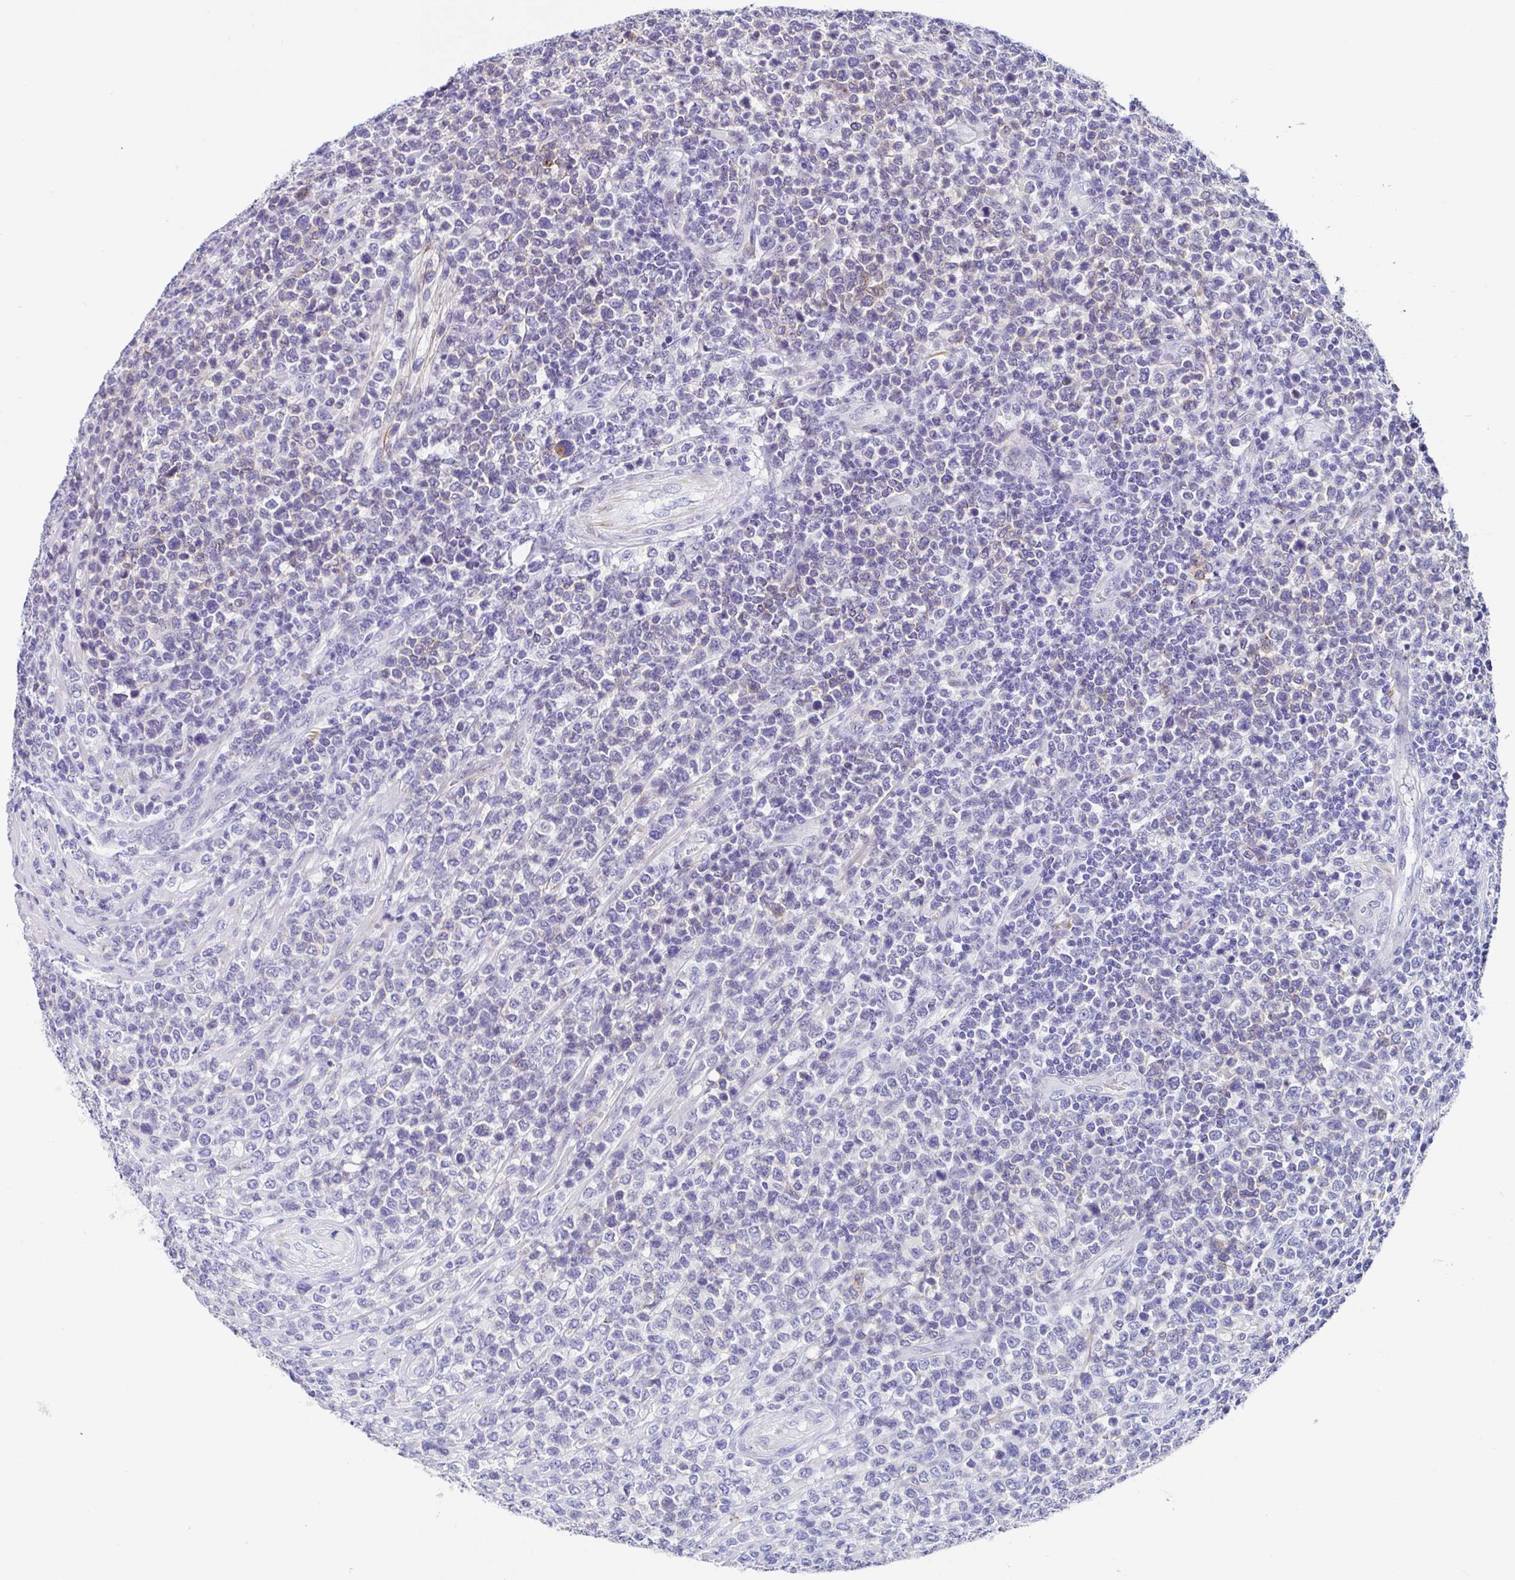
{"staining": {"intensity": "negative", "quantity": "none", "location": "none"}, "tissue": "lymphoma", "cell_type": "Tumor cells", "image_type": "cancer", "snomed": [{"axis": "morphology", "description": "Malignant lymphoma, non-Hodgkin's type, High grade"}, {"axis": "topography", "description": "Soft tissue"}], "caption": "The histopathology image exhibits no staining of tumor cells in malignant lymphoma, non-Hodgkin's type (high-grade). Nuclei are stained in blue.", "gene": "TMPRSS11E", "patient": {"sex": "female", "age": 56}}